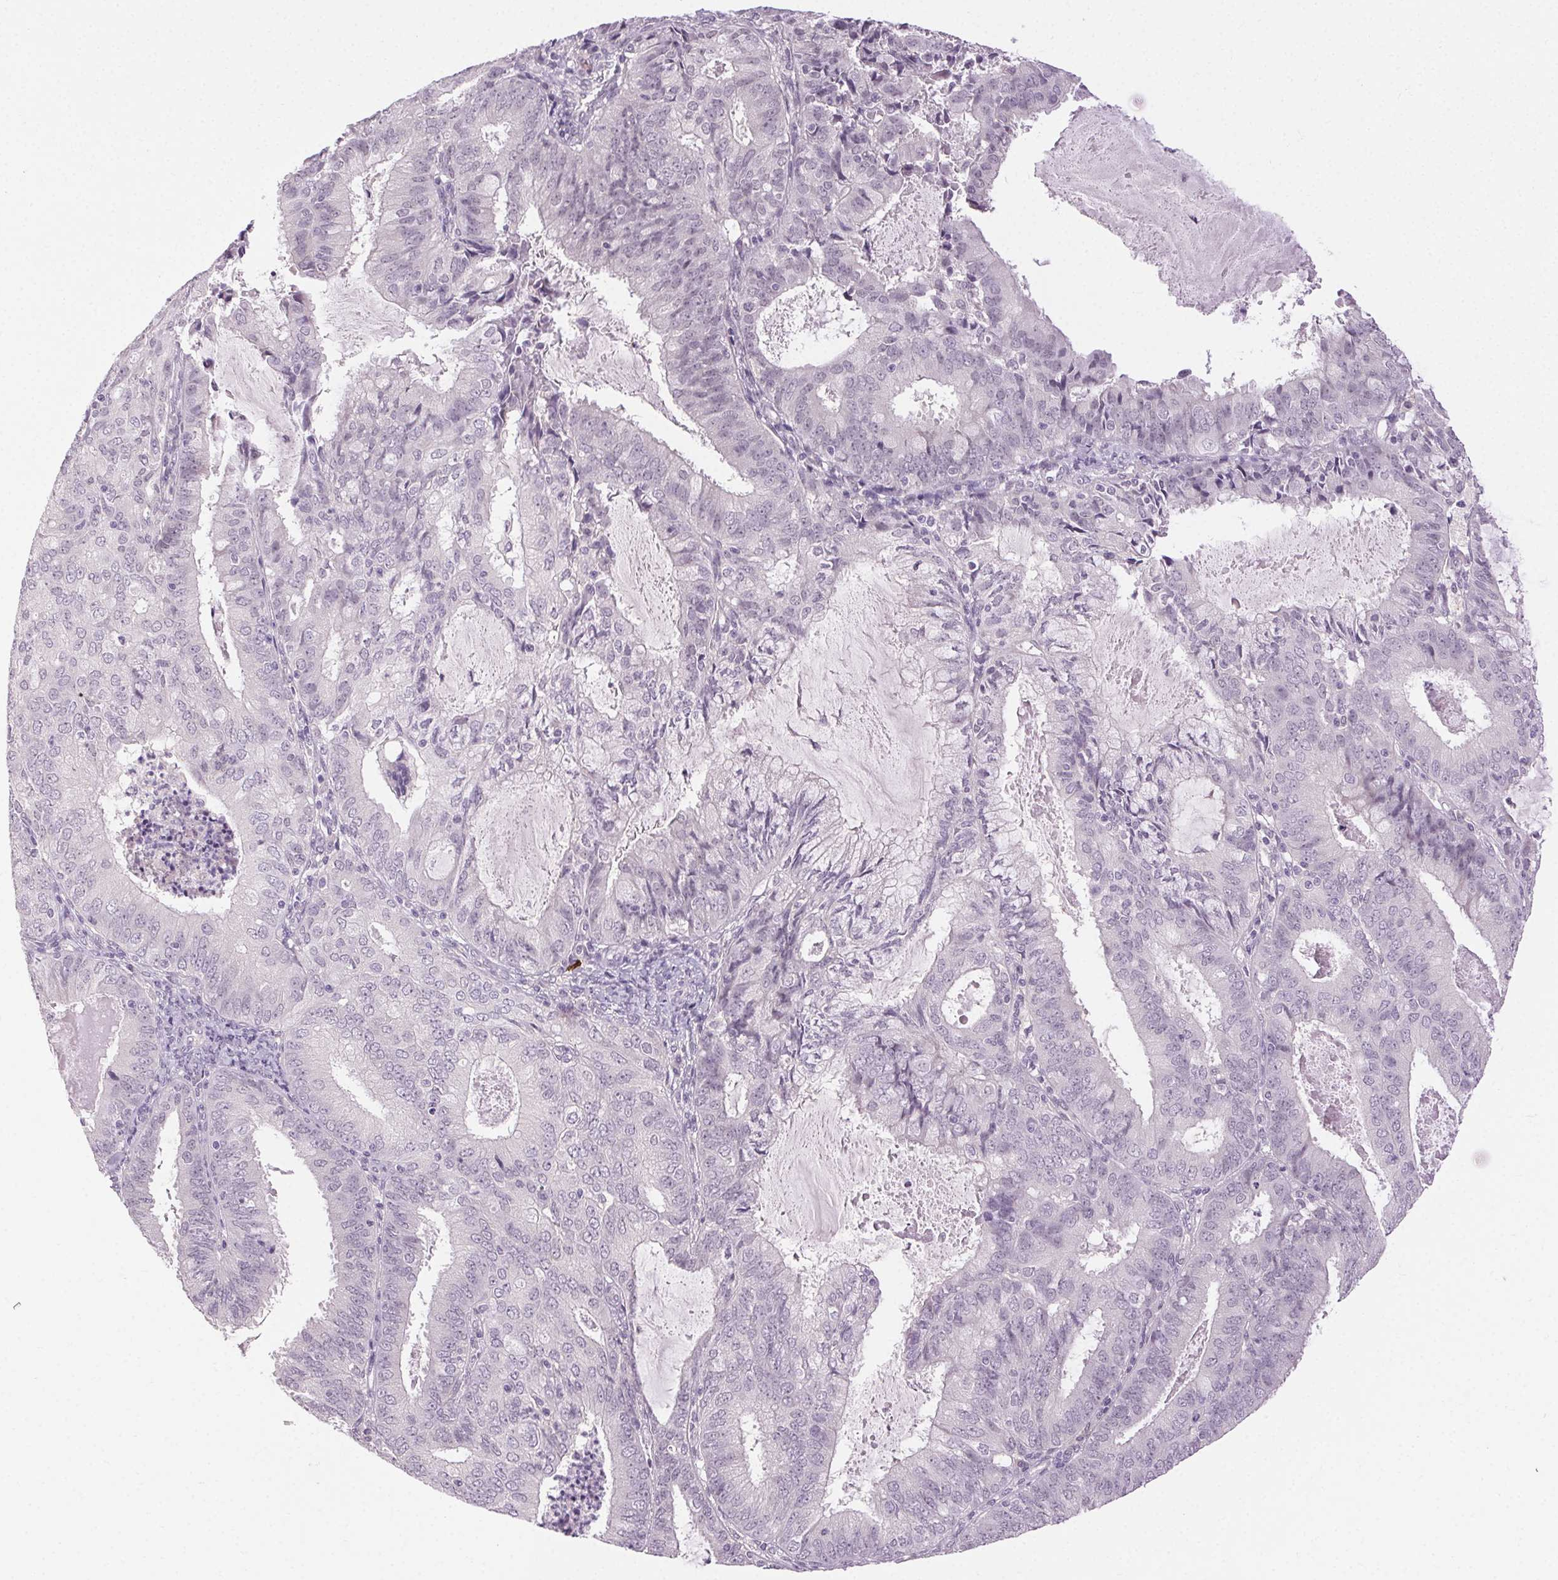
{"staining": {"intensity": "negative", "quantity": "none", "location": "none"}, "tissue": "endometrial cancer", "cell_type": "Tumor cells", "image_type": "cancer", "snomed": [{"axis": "morphology", "description": "Adenocarcinoma, NOS"}, {"axis": "topography", "description": "Endometrium"}], "caption": "Tumor cells show no significant positivity in endometrial adenocarcinoma.", "gene": "FAM168A", "patient": {"sex": "female", "age": 57}}